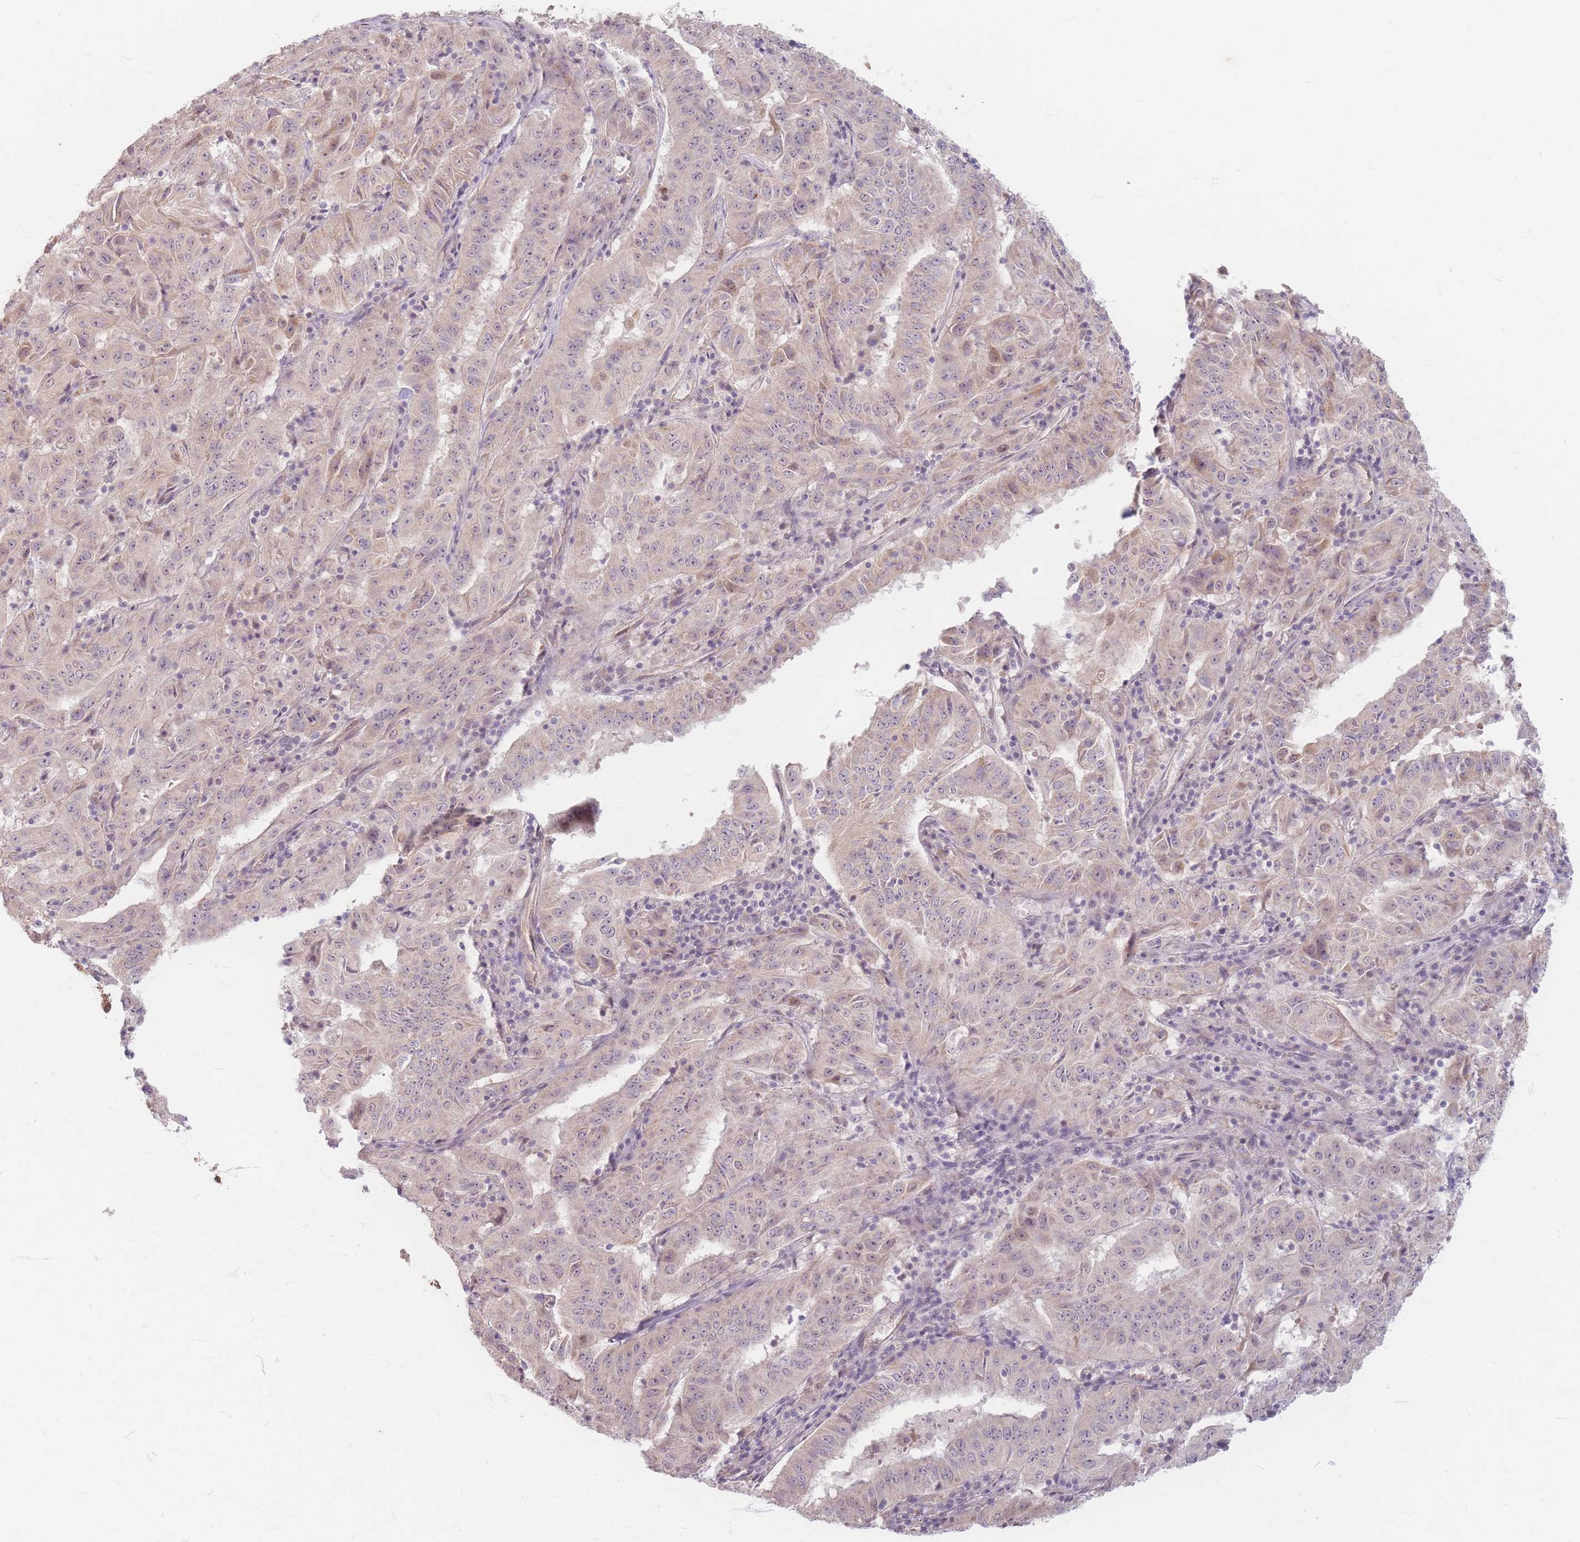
{"staining": {"intensity": "weak", "quantity": "<25%", "location": "cytoplasmic/membranous"}, "tissue": "pancreatic cancer", "cell_type": "Tumor cells", "image_type": "cancer", "snomed": [{"axis": "morphology", "description": "Adenocarcinoma, NOS"}, {"axis": "topography", "description": "Pancreas"}], "caption": "High magnification brightfield microscopy of pancreatic cancer stained with DAB (3,3'-diaminobenzidine) (brown) and counterstained with hematoxylin (blue): tumor cells show no significant positivity. (Stains: DAB (3,3'-diaminobenzidine) IHC with hematoxylin counter stain, Microscopy: brightfield microscopy at high magnification).", "gene": "GABRA6", "patient": {"sex": "male", "age": 63}}